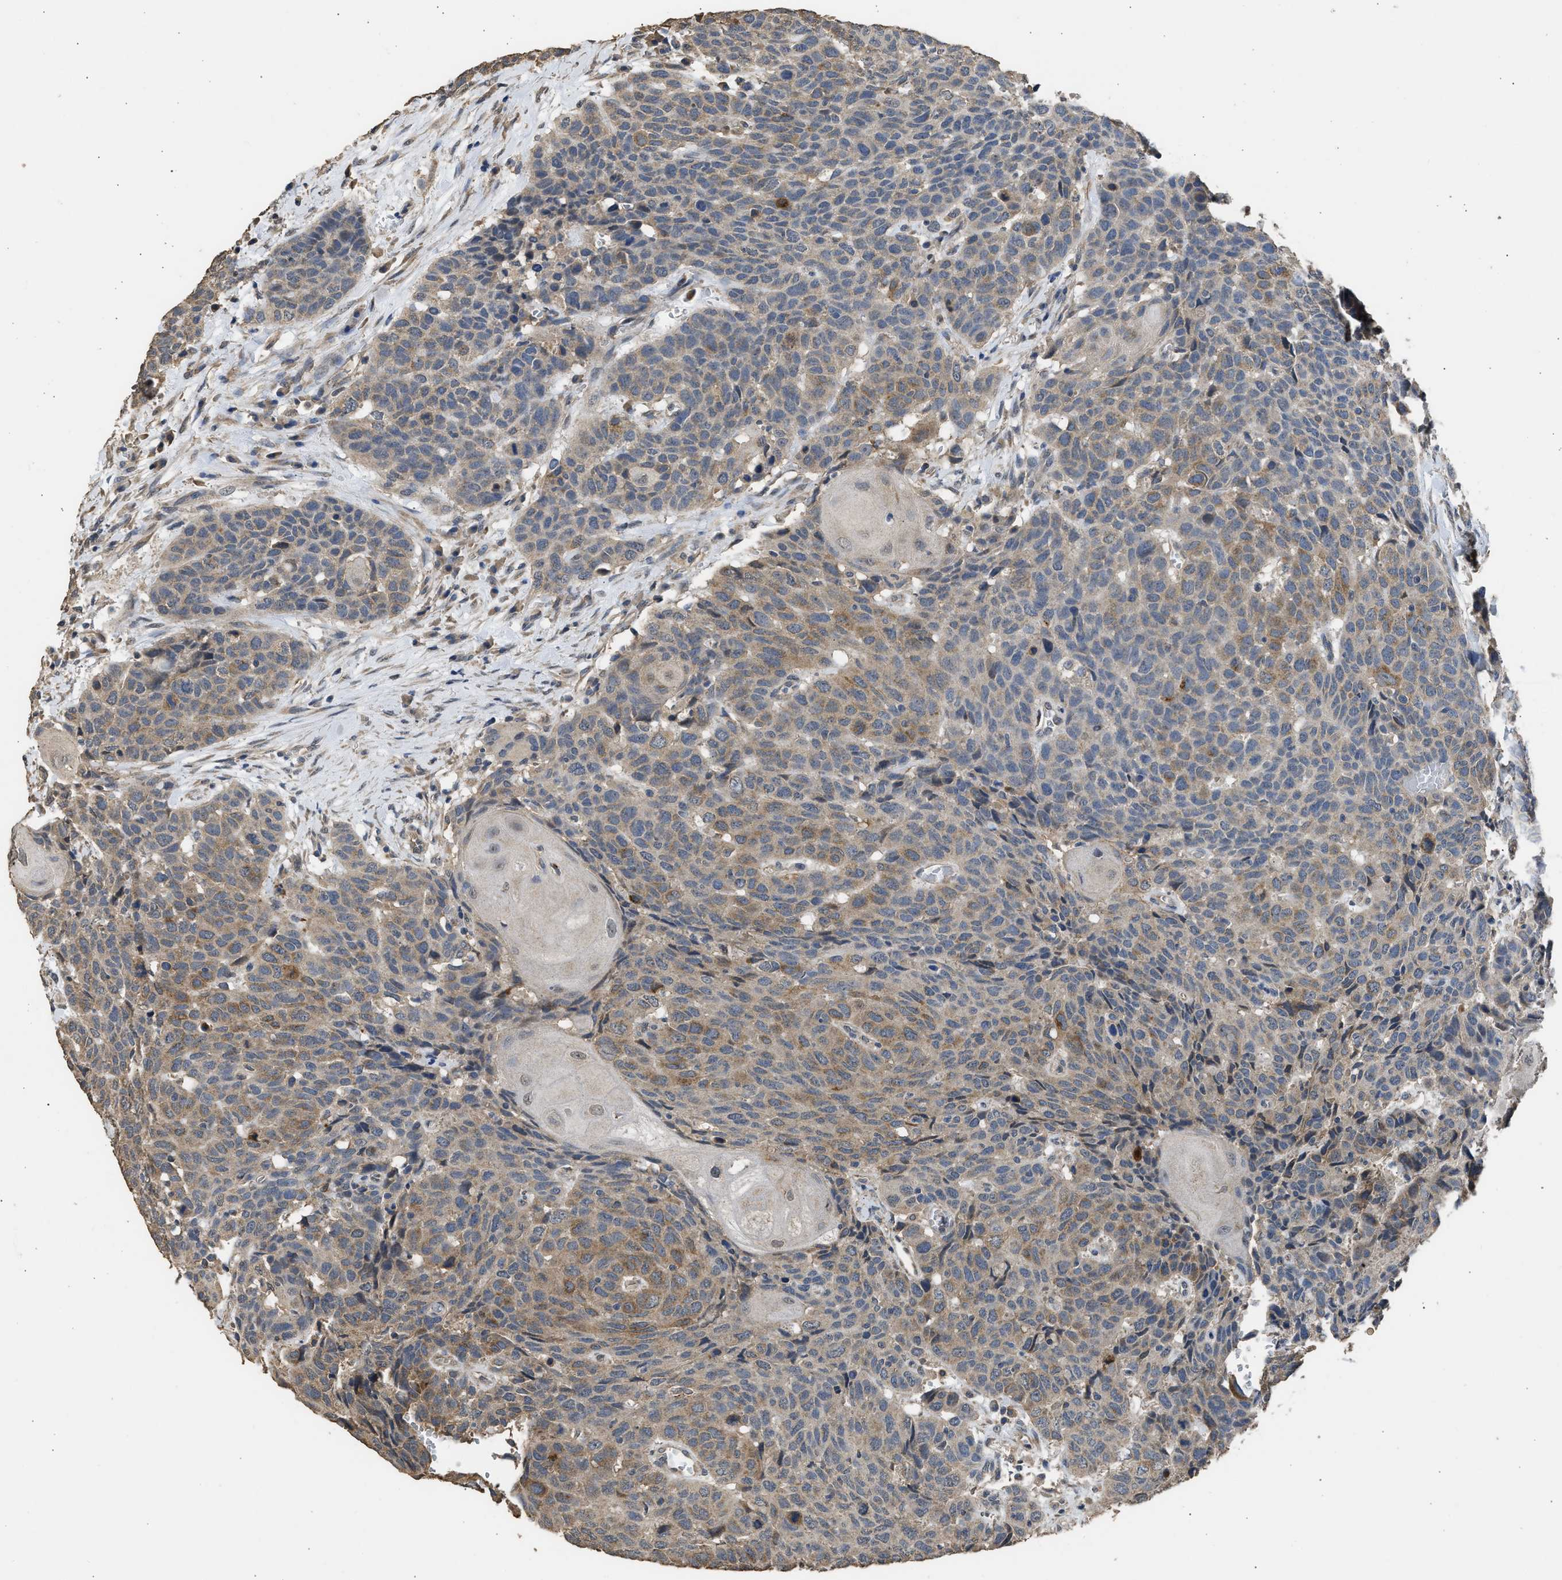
{"staining": {"intensity": "moderate", "quantity": ">75%", "location": "cytoplasmic/membranous"}, "tissue": "head and neck cancer", "cell_type": "Tumor cells", "image_type": "cancer", "snomed": [{"axis": "morphology", "description": "Squamous cell carcinoma, NOS"}, {"axis": "topography", "description": "Head-Neck"}], "caption": "Tumor cells display medium levels of moderate cytoplasmic/membranous positivity in approximately >75% of cells in head and neck cancer (squamous cell carcinoma).", "gene": "SPINT2", "patient": {"sex": "male", "age": 66}}